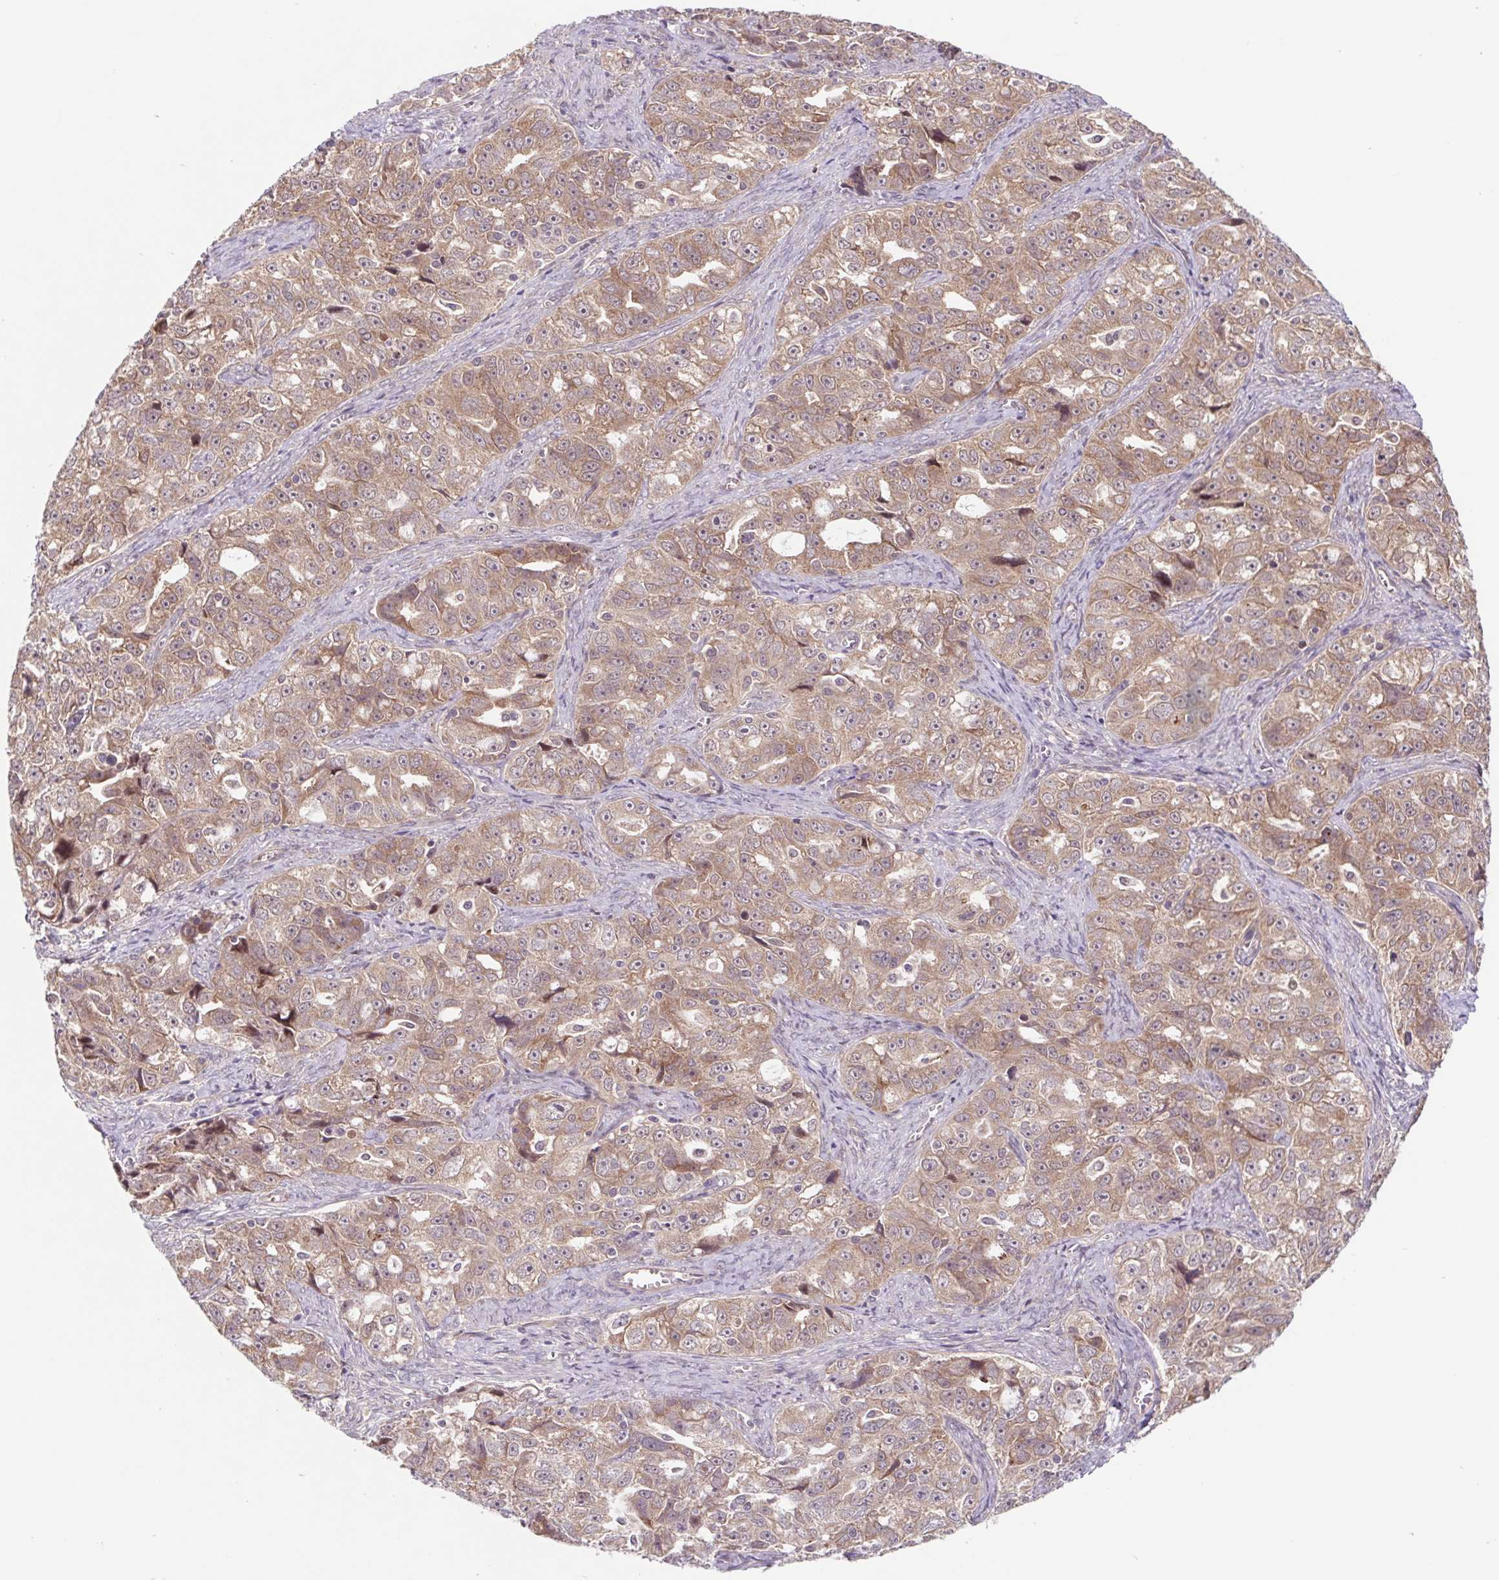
{"staining": {"intensity": "moderate", "quantity": ">75%", "location": "cytoplasmic/membranous,nuclear"}, "tissue": "ovarian cancer", "cell_type": "Tumor cells", "image_type": "cancer", "snomed": [{"axis": "morphology", "description": "Cystadenocarcinoma, serous, NOS"}, {"axis": "topography", "description": "Ovary"}], "caption": "Ovarian serous cystadenocarcinoma stained with DAB immunohistochemistry reveals medium levels of moderate cytoplasmic/membranous and nuclear positivity in about >75% of tumor cells. Nuclei are stained in blue.", "gene": "HFE", "patient": {"sex": "female", "age": 51}}